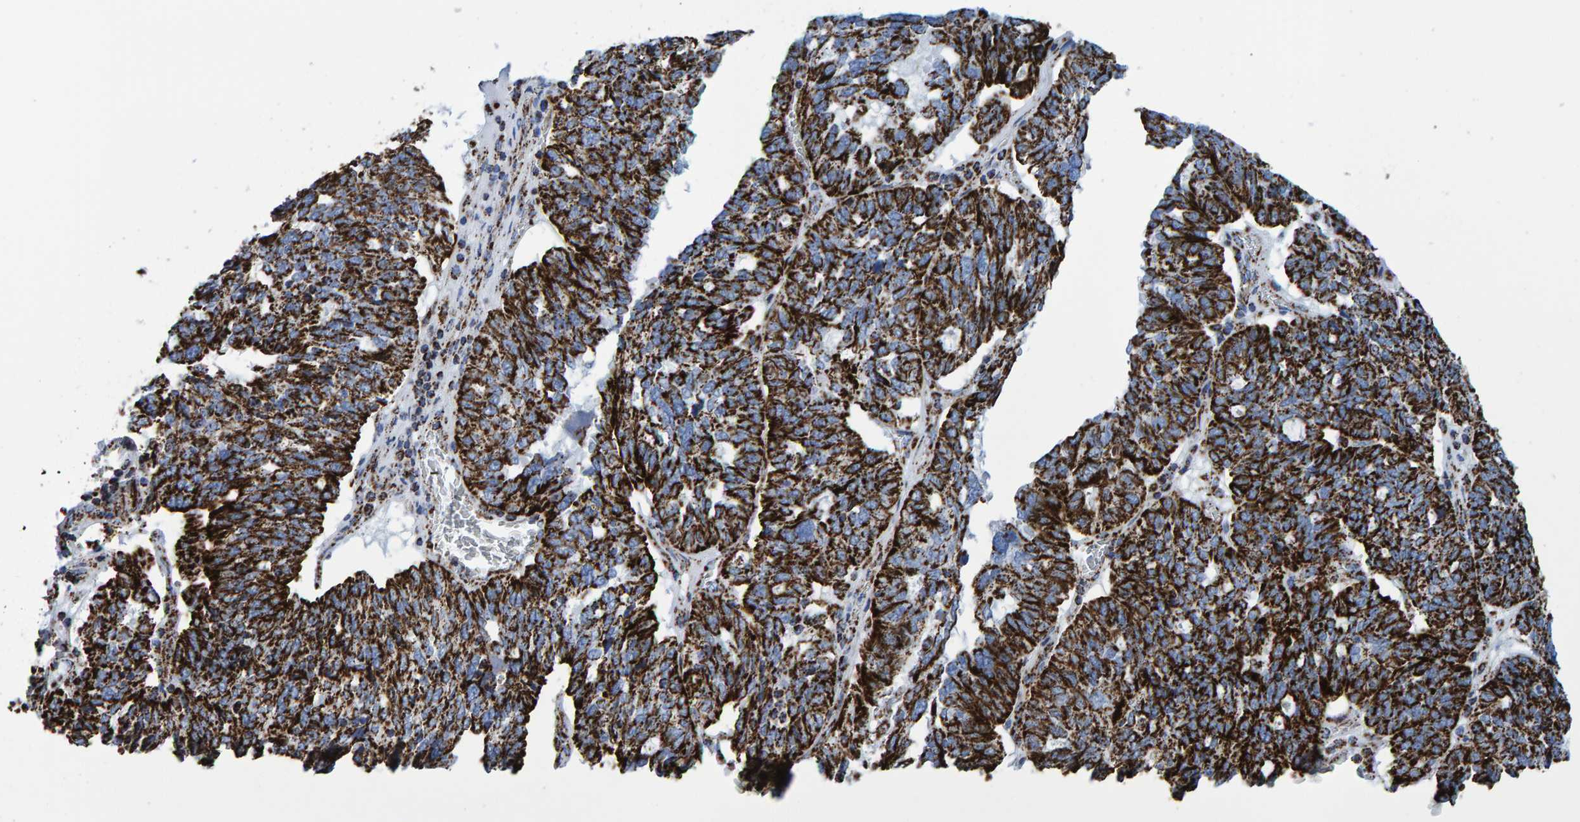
{"staining": {"intensity": "strong", "quantity": ">75%", "location": "cytoplasmic/membranous"}, "tissue": "ovarian cancer", "cell_type": "Tumor cells", "image_type": "cancer", "snomed": [{"axis": "morphology", "description": "Cystadenocarcinoma, serous, NOS"}, {"axis": "topography", "description": "Ovary"}], "caption": "Immunohistochemical staining of serous cystadenocarcinoma (ovarian) exhibits strong cytoplasmic/membranous protein expression in about >75% of tumor cells. (brown staining indicates protein expression, while blue staining denotes nuclei).", "gene": "ENSG00000262660", "patient": {"sex": "female", "age": 59}}